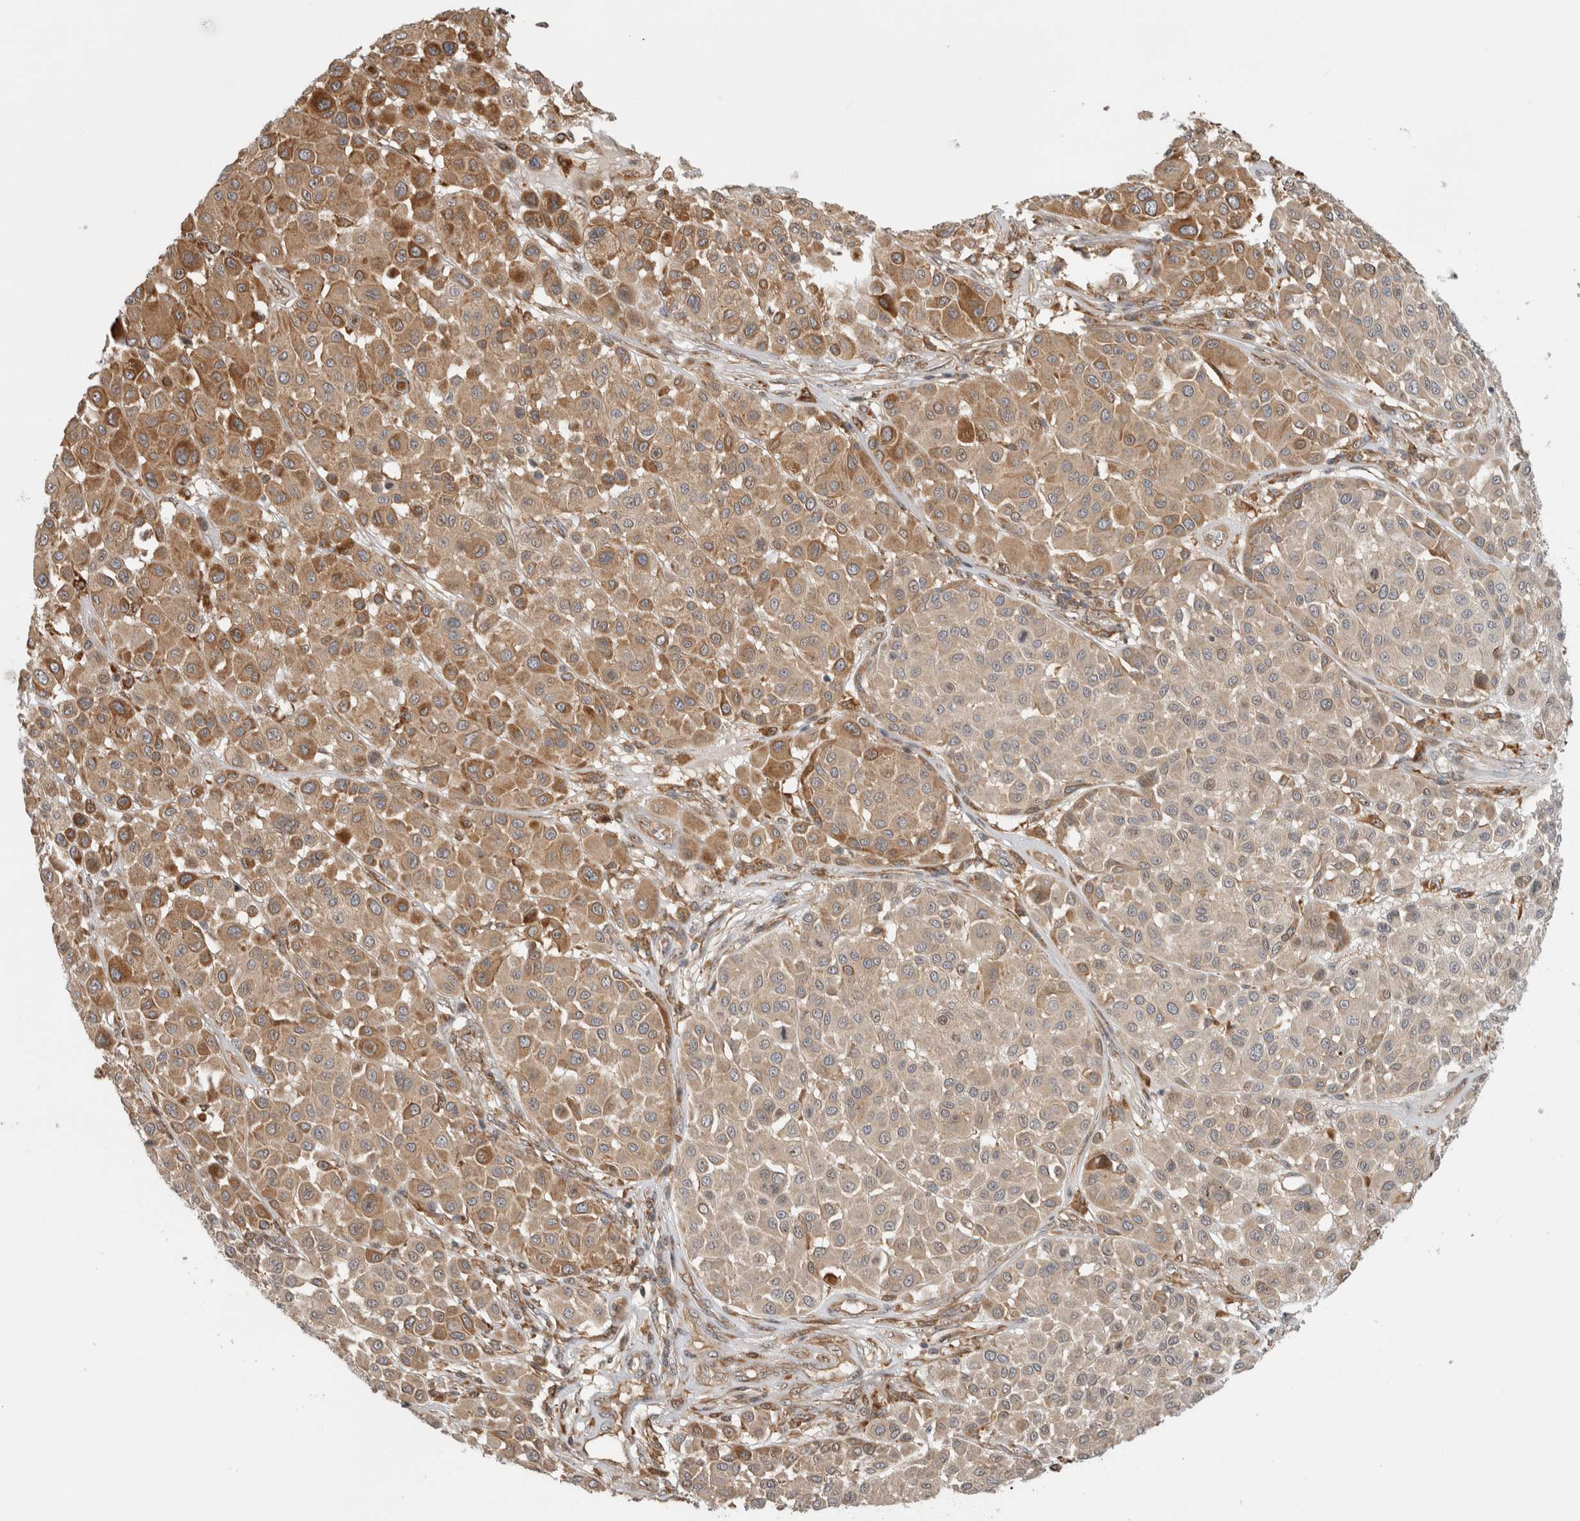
{"staining": {"intensity": "moderate", "quantity": "25%-75%", "location": "cytoplasmic/membranous"}, "tissue": "melanoma", "cell_type": "Tumor cells", "image_type": "cancer", "snomed": [{"axis": "morphology", "description": "Malignant melanoma, Metastatic site"}, {"axis": "topography", "description": "Soft tissue"}], "caption": "Malignant melanoma (metastatic site) tissue demonstrates moderate cytoplasmic/membranous positivity in approximately 25%-75% of tumor cells (IHC, brightfield microscopy, high magnification).", "gene": "WASF2", "patient": {"sex": "male", "age": 41}}